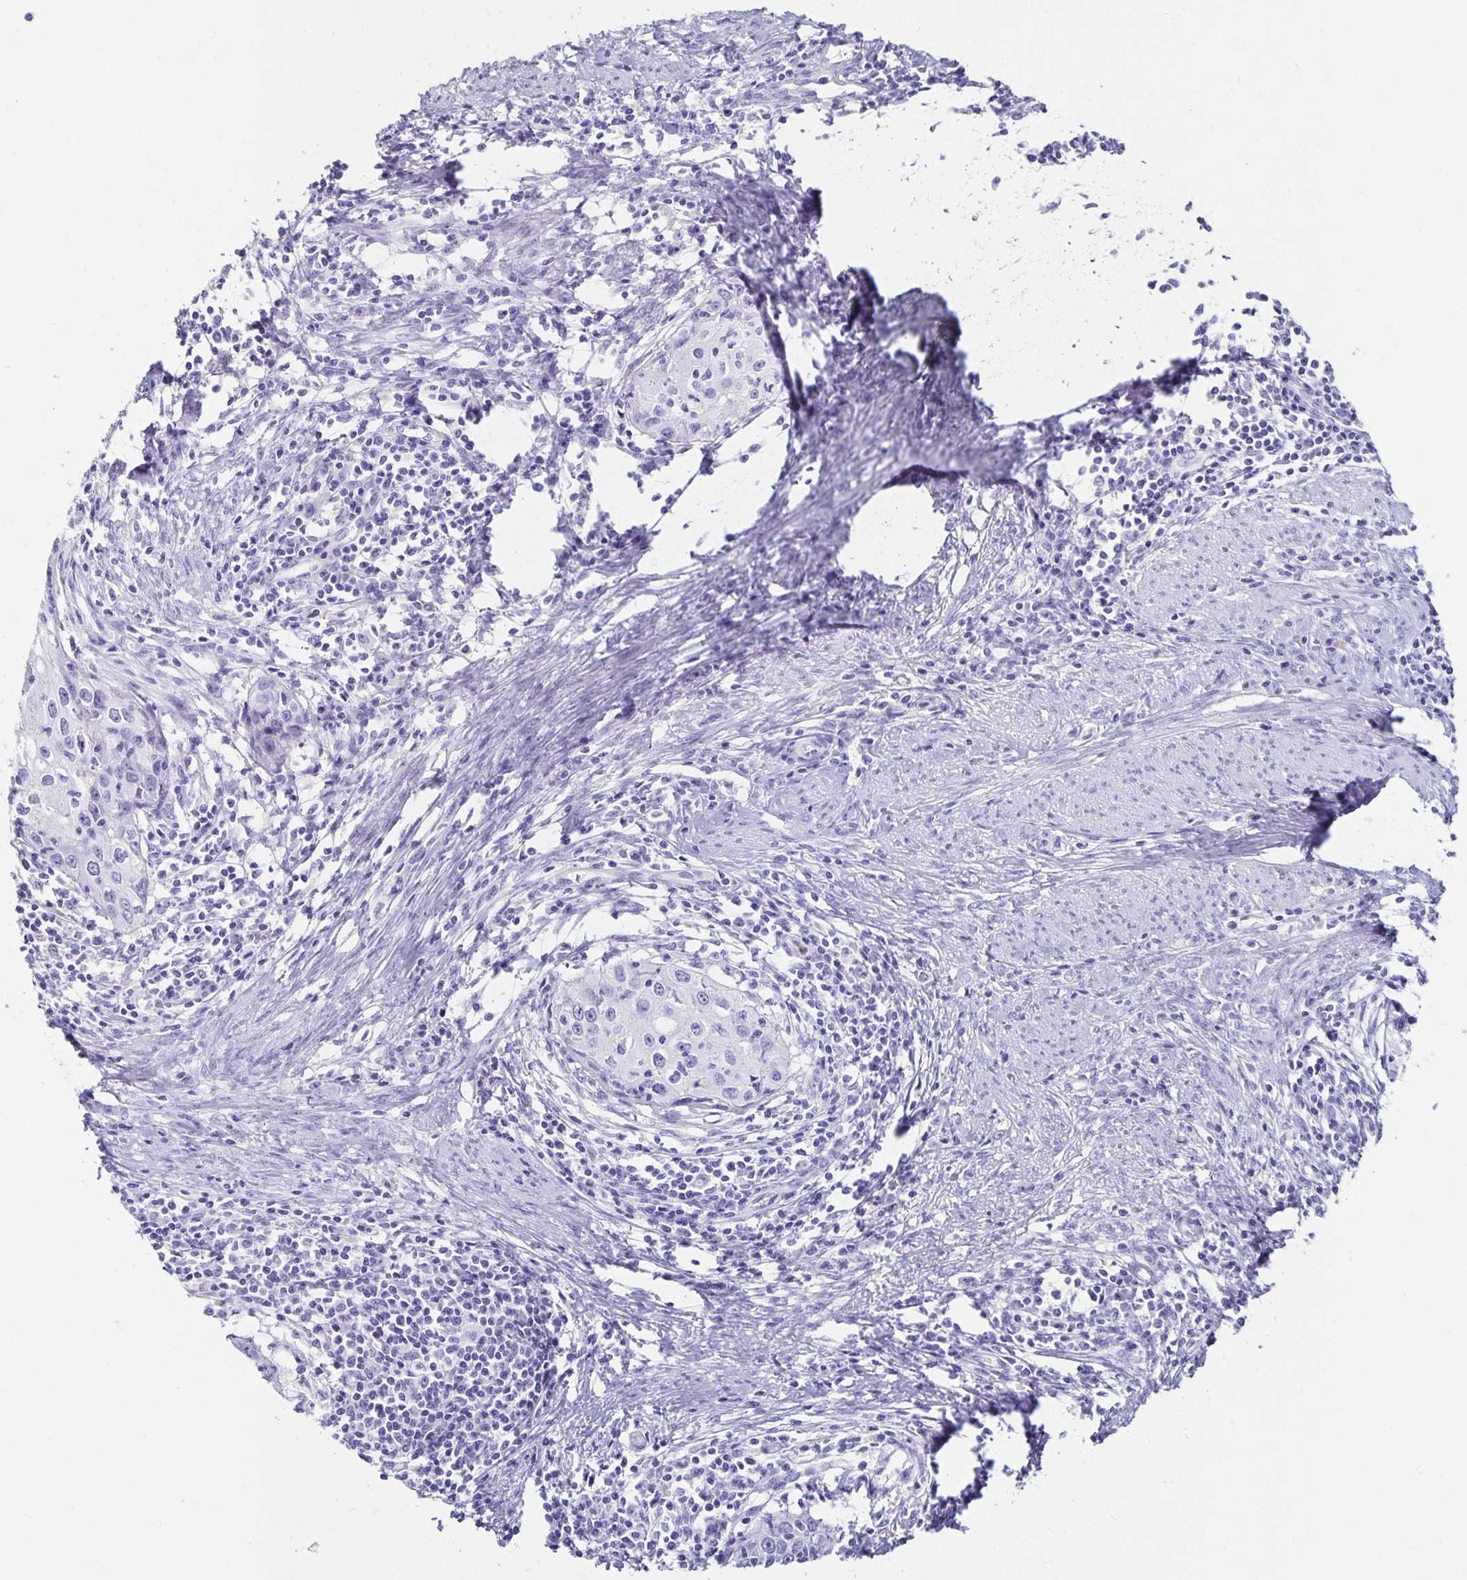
{"staining": {"intensity": "negative", "quantity": "none", "location": "none"}, "tissue": "cervical cancer", "cell_type": "Tumor cells", "image_type": "cancer", "snomed": [{"axis": "morphology", "description": "Squamous cell carcinoma, NOS"}, {"axis": "topography", "description": "Cervix"}], "caption": "Immunohistochemical staining of cervical squamous cell carcinoma demonstrates no significant expression in tumor cells.", "gene": "DYNLT4", "patient": {"sex": "female", "age": 40}}